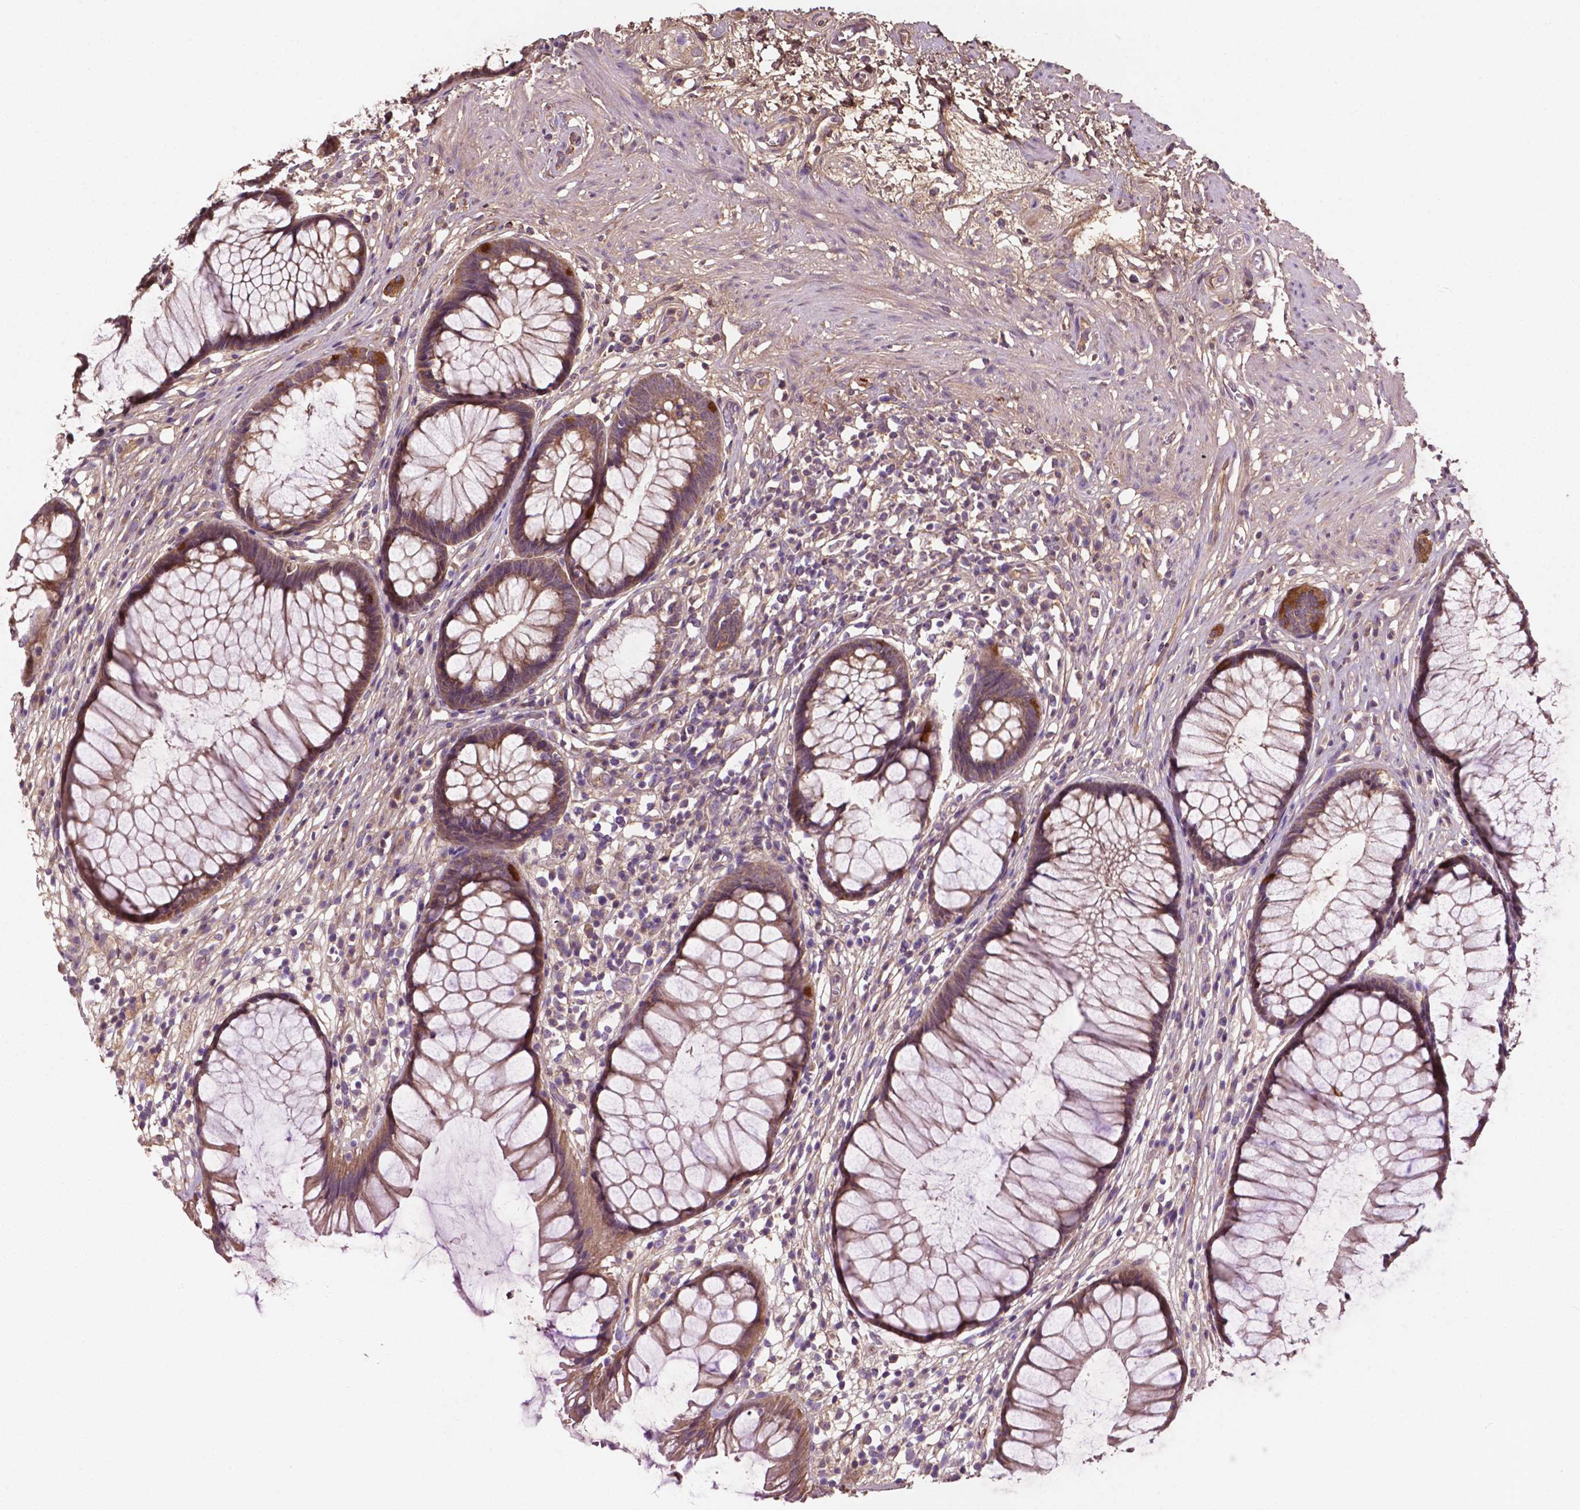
{"staining": {"intensity": "moderate", "quantity": ">75%", "location": "cytoplasmic/membranous"}, "tissue": "rectum", "cell_type": "Glandular cells", "image_type": "normal", "snomed": [{"axis": "morphology", "description": "Normal tissue, NOS"}, {"axis": "topography", "description": "Smooth muscle"}, {"axis": "topography", "description": "Rectum"}], "caption": "Moderate cytoplasmic/membranous positivity is present in about >75% of glandular cells in normal rectum.", "gene": "GJA9", "patient": {"sex": "male", "age": 53}}